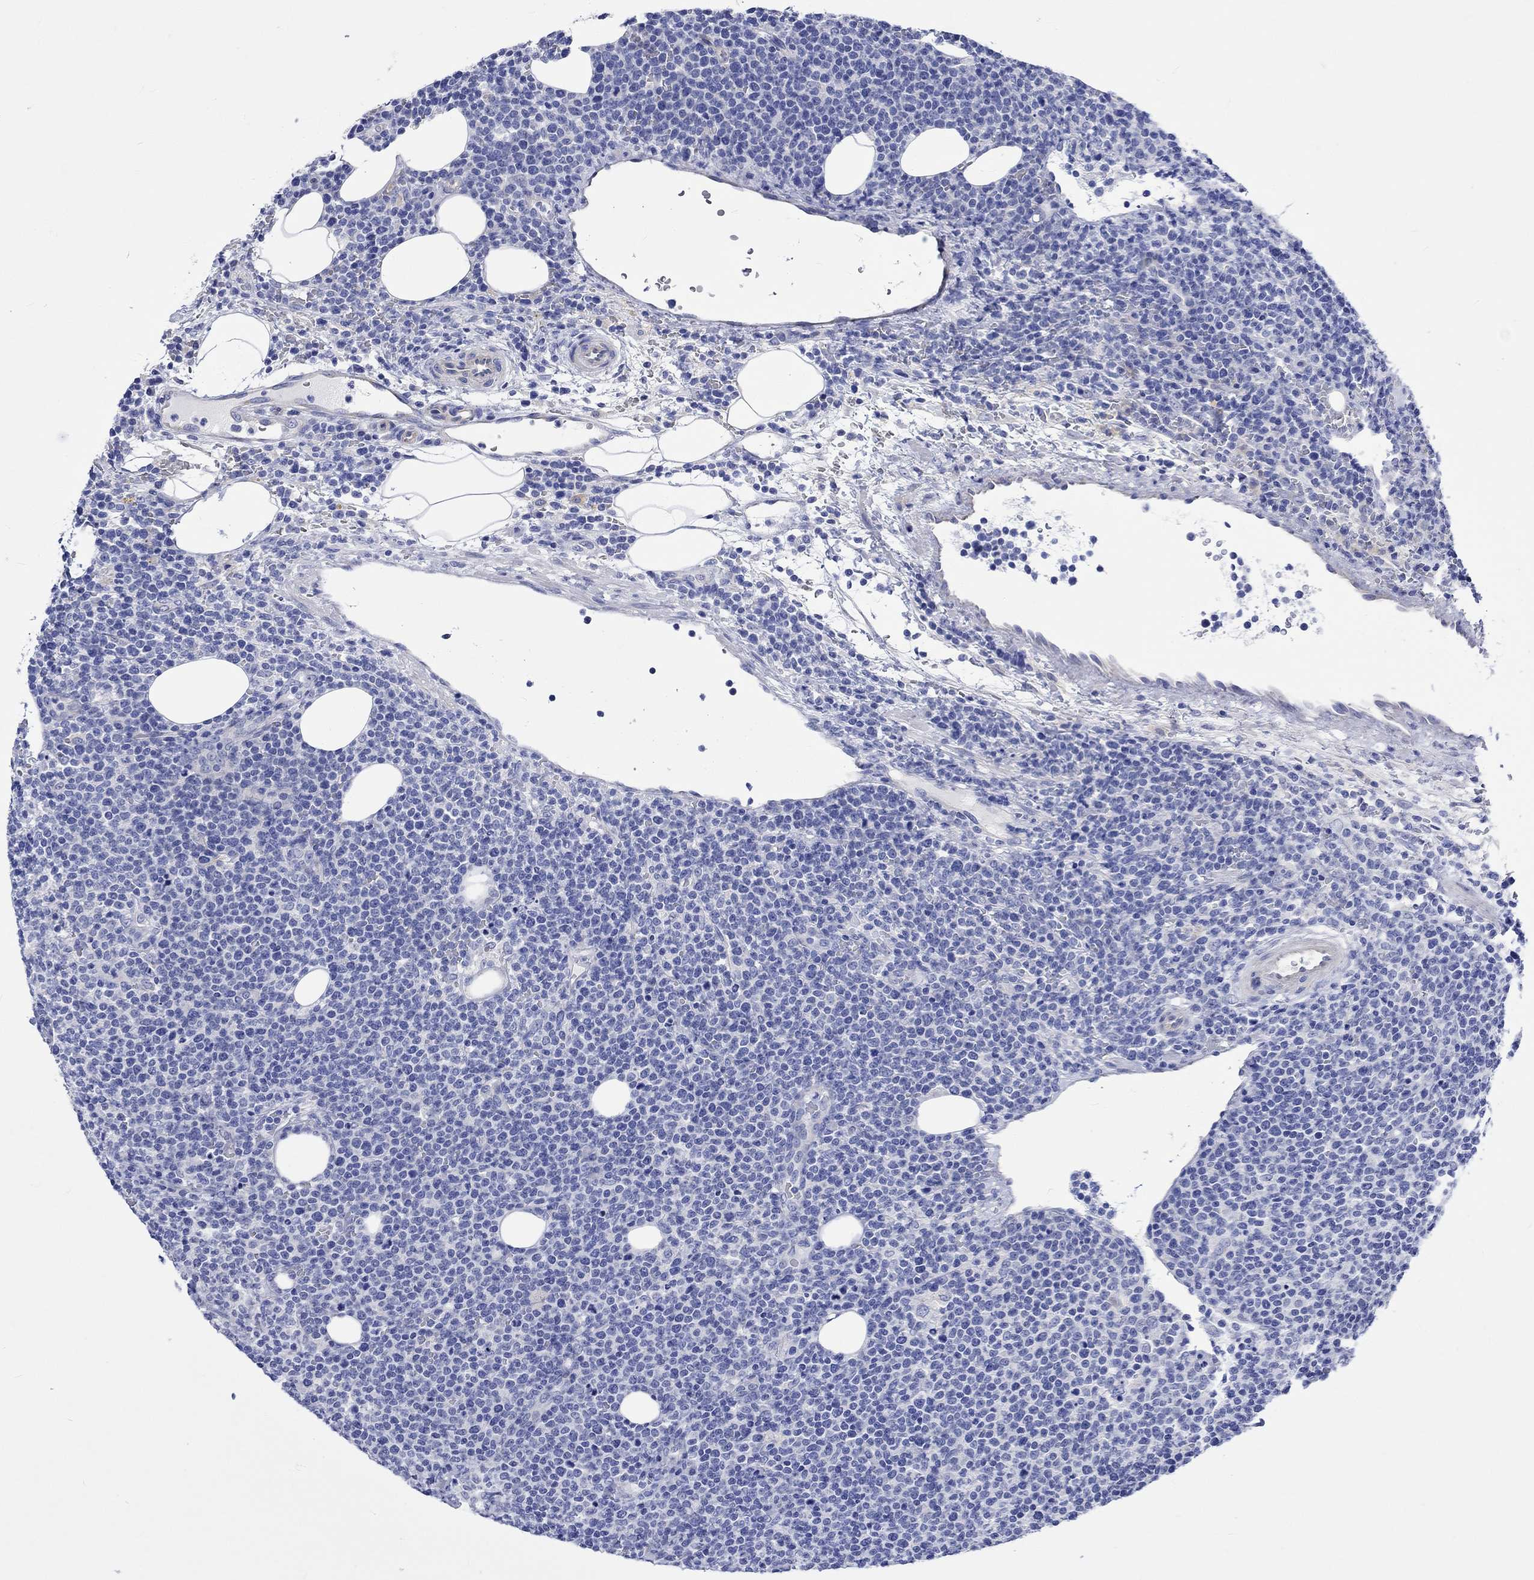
{"staining": {"intensity": "negative", "quantity": "none", "location": "none"}, "tissue": "lymphoma", "cell_type": "Tumor cells", "image_type": "cancer", "snomed": [{"axis": "morphology", "description": "Malignant lymphoma, non-Hodgkin's type, High grade"}, {"axis": "topography", "description": "Lymph node"}], "caption": "IHC of human lymphoma demonstrates no staining in tumor cells.", "gene": "HARBI1", "patient": {"sex": "male", "age": 61}}